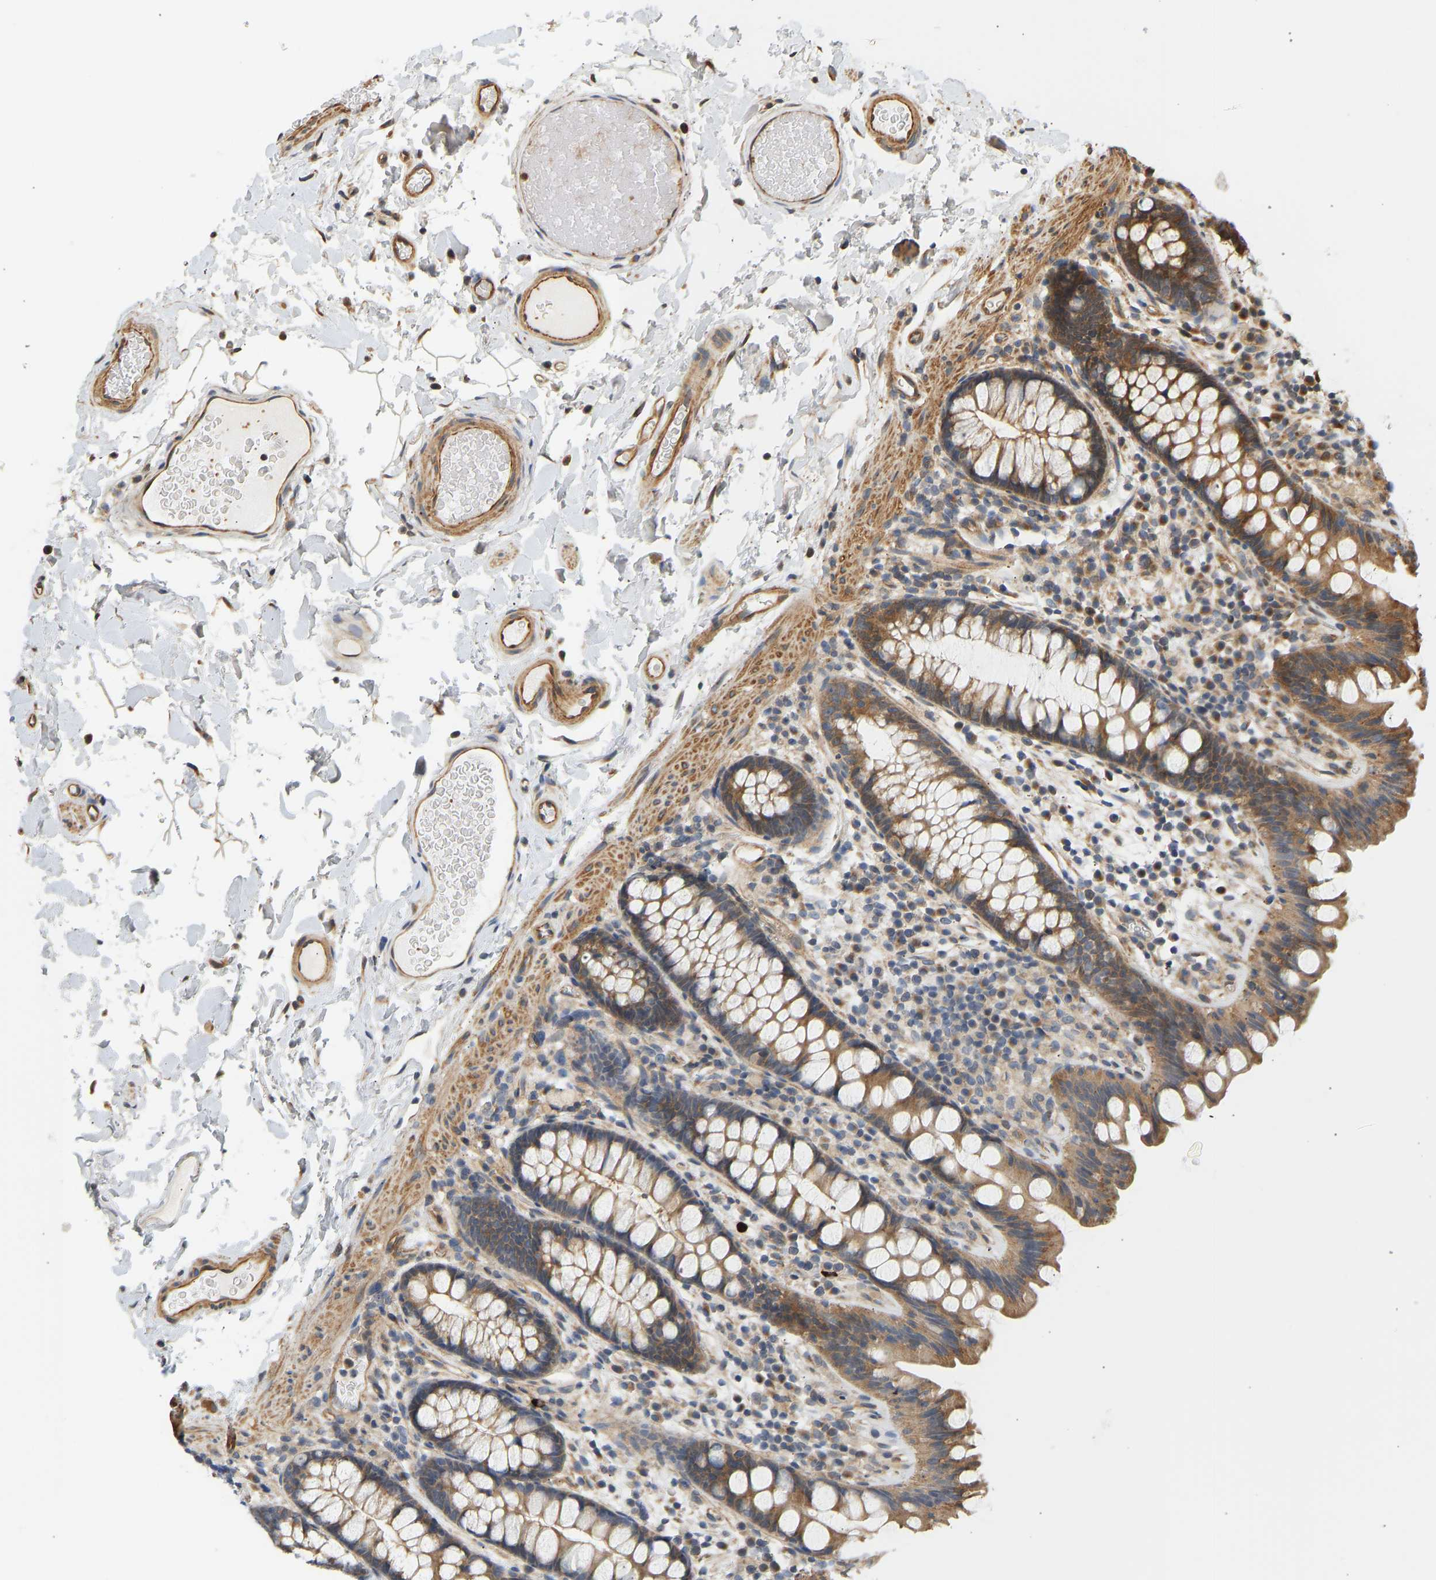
{"staining": {"intensity": "moderate", "quantity": "25%-75%", "location": "cytoplasmic/membranous"}, "tissue": "colon", "cell_type": "Endothelial cells", "image_type": "normal", "snomed": [{"axis": "morphology", "description": "Normal tissue, NOS"}, {"axis": "topography", "description": "Colon"}], "caption": "A high-resolution histopathology image shows immunohistochemistry (IHC) staining of normal colon, which exhibits moderate cytoplasmic/membranous staining in approximately 25%-75% of endothelial cells.", "gene": "CEP57", "patient": {"sex": "female", "age": 80}}